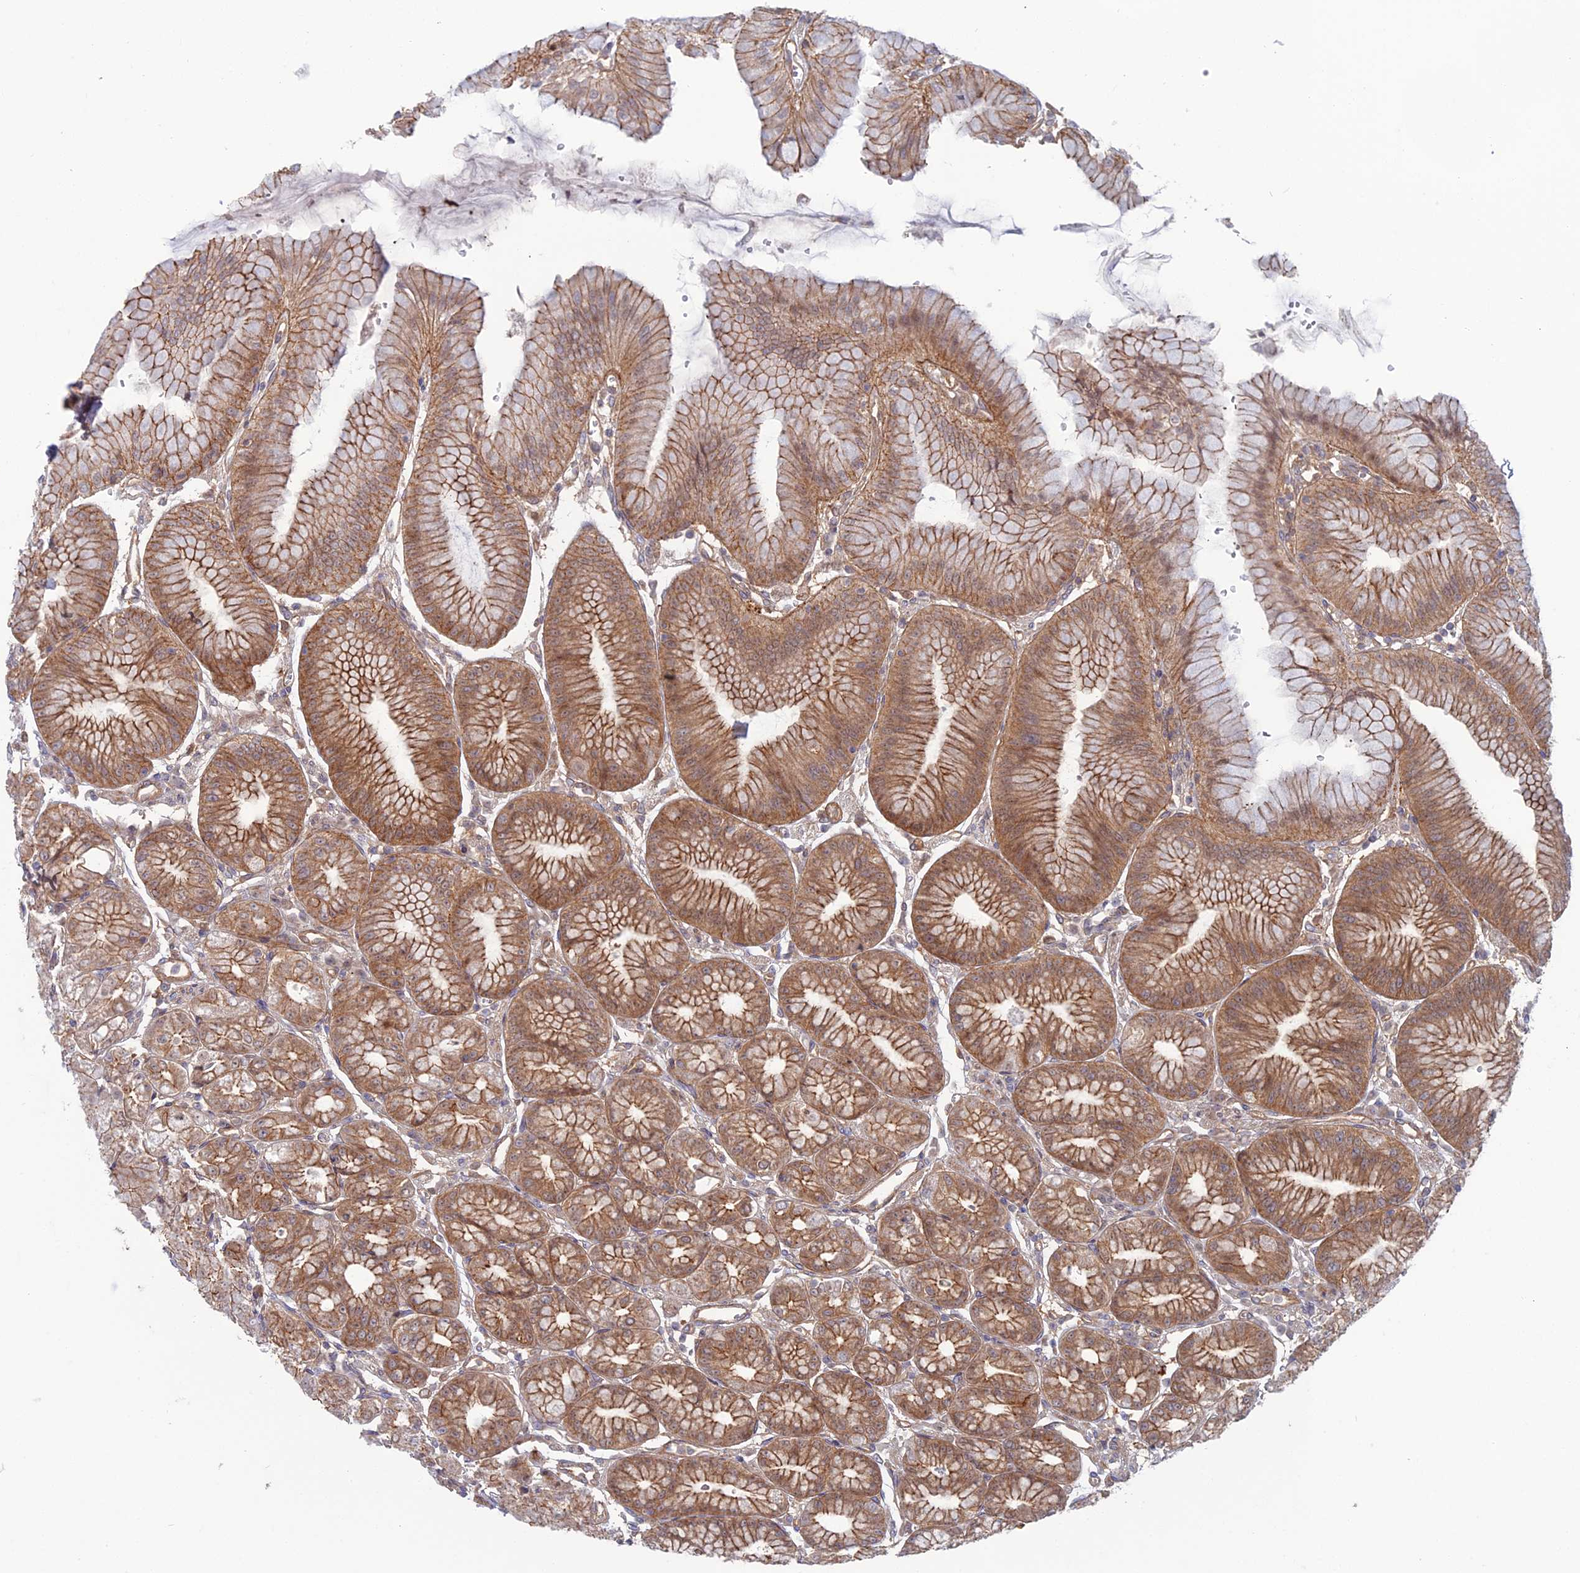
{"staining": {"intensity": "moderate", "quantity": ">75%", "location": "cytoplasmic/membranous"}, "tissue": "stomach", "cell_type": "Glandular cells", "image_type": "normal", "snomed": [{"axis": "morphology", "description": "Normal tissue, NOS"}, {"axis": "topography", "description": "Stomach, lower"}], "caption": "Protein analysis of benign stomach exhibits moderate cytoplasmic/membranous positivity in about >75% of glandular cells. Ihc stains the protein of interest in brown and the nuclei are stained blue.", "gene": "ABHD1", "patient": {"sex": "male", "age": 71}}